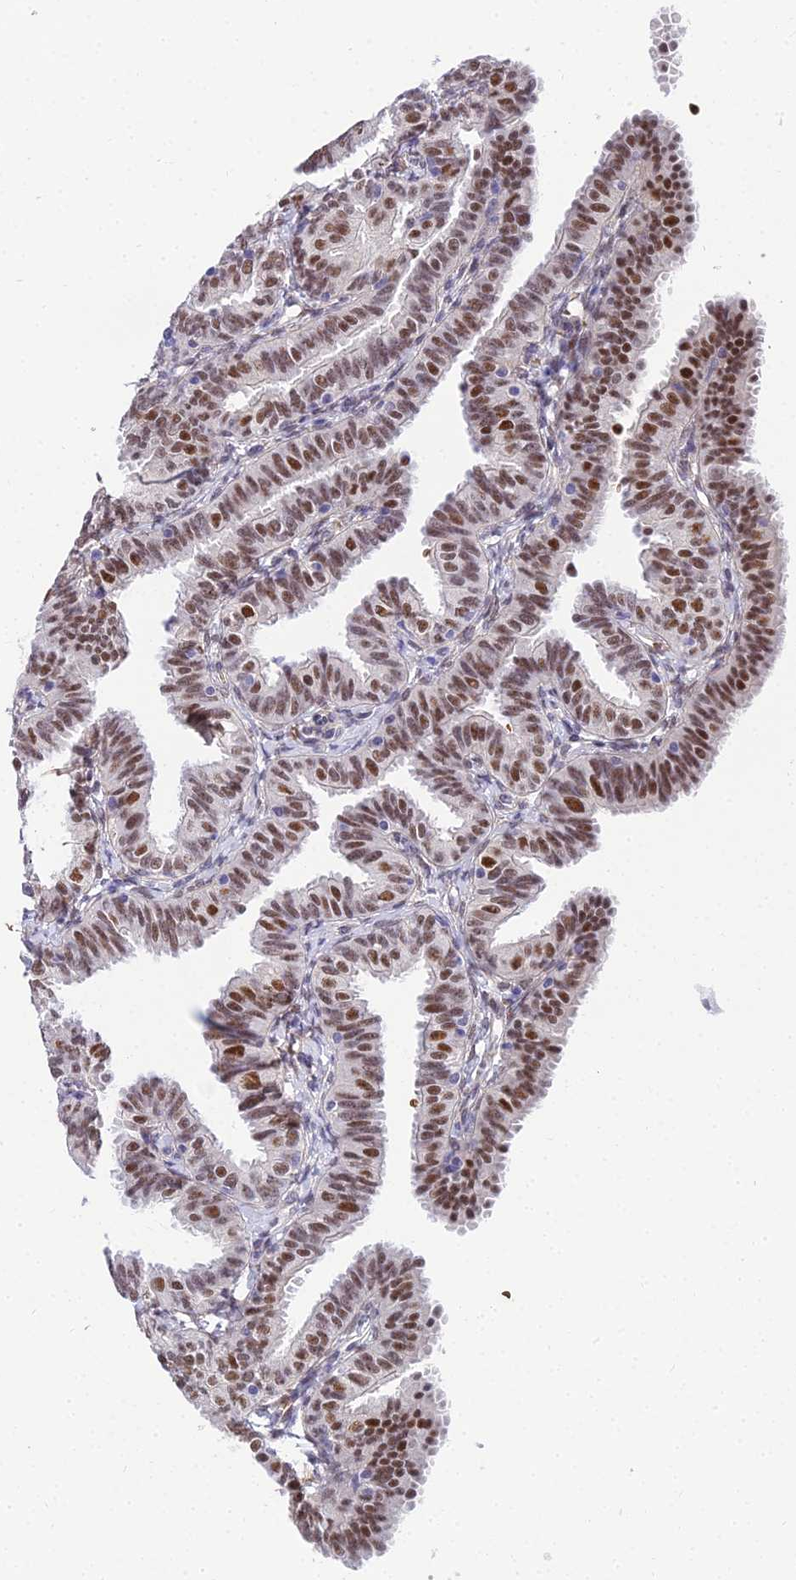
{"staining": {"intensity": "moderate", "quantity": ">75%", "location": "nuclear"}, "tissue": "fallopian tube", "cell_type": "Glandular cells", "image_type": "normal", "snomed": [{"axis": "morphology", "description": "Normal tissue, NOS"}, {"axis": "topography", "description": "Fallopian tube"}], "caption": "A brown stain shows moderate nuclear positivity of a protein in glandular cells of unremarkable fallopian tube. The protein is stained brown, and the nuclei are stained in blue (DAB IHC with brightfield microscopy, high magnification).", "gene": "BCL9", "patient": {"sex": "female", "age": 35}}